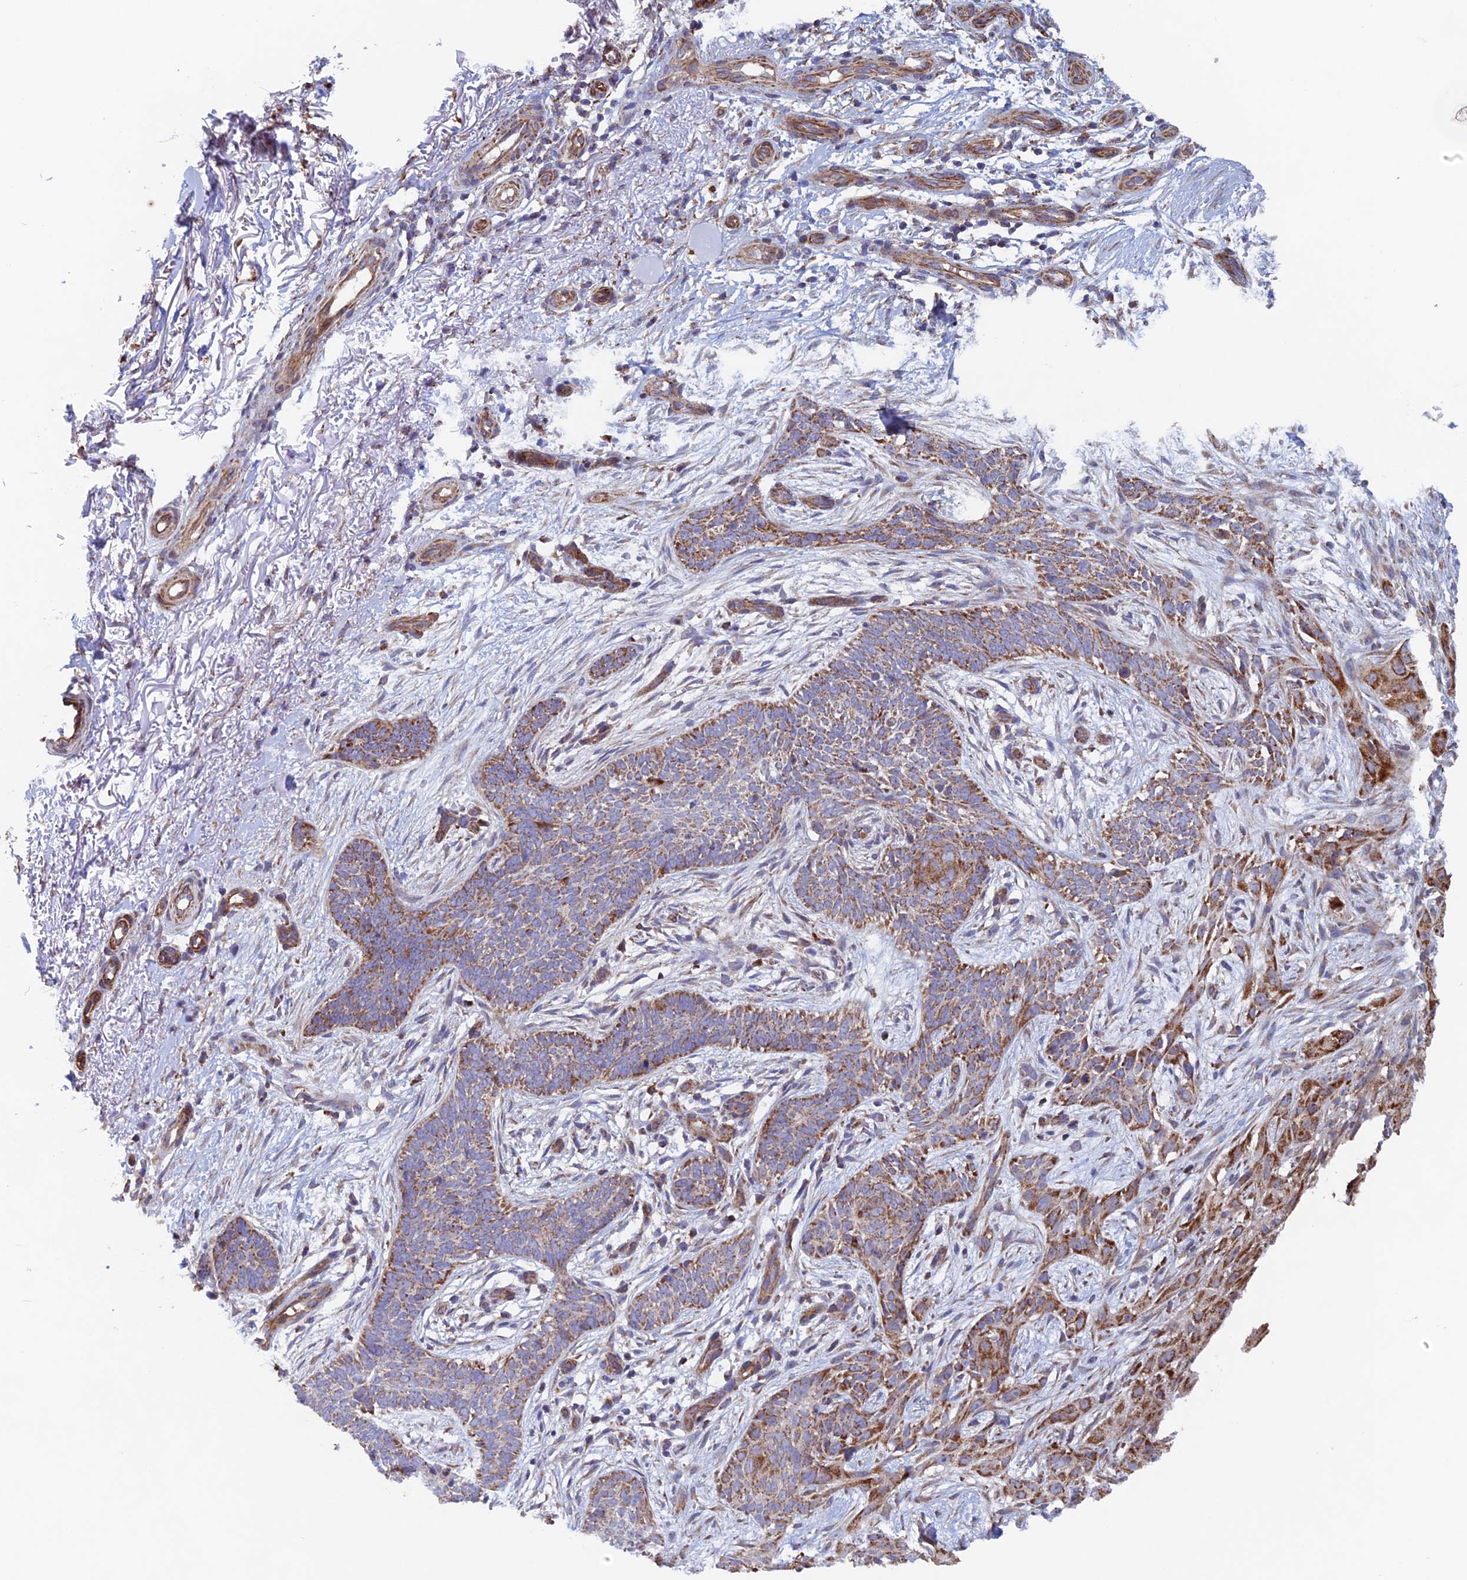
{"staining": {"intensity": "moderate", "quantity": ">75%", "location": "cytoplasmic/membranous"}, "tissue": "skin cancer", "cell_type": "Tumor cells", "image_type": "cancer", "snomed": [{"axis": "morphology", "description": "Basal cell carcinoma"}, {"axis": "topography", "description": "Skin"}], "caption": "The image exhibits staining of basal cell carcinoma (skin), revealing moderate cytoplasmic/membranous protein staining (brown color) within tumor cells.", "gene": "MRPL1", "patient": {"sex": "female", "age": 82}}